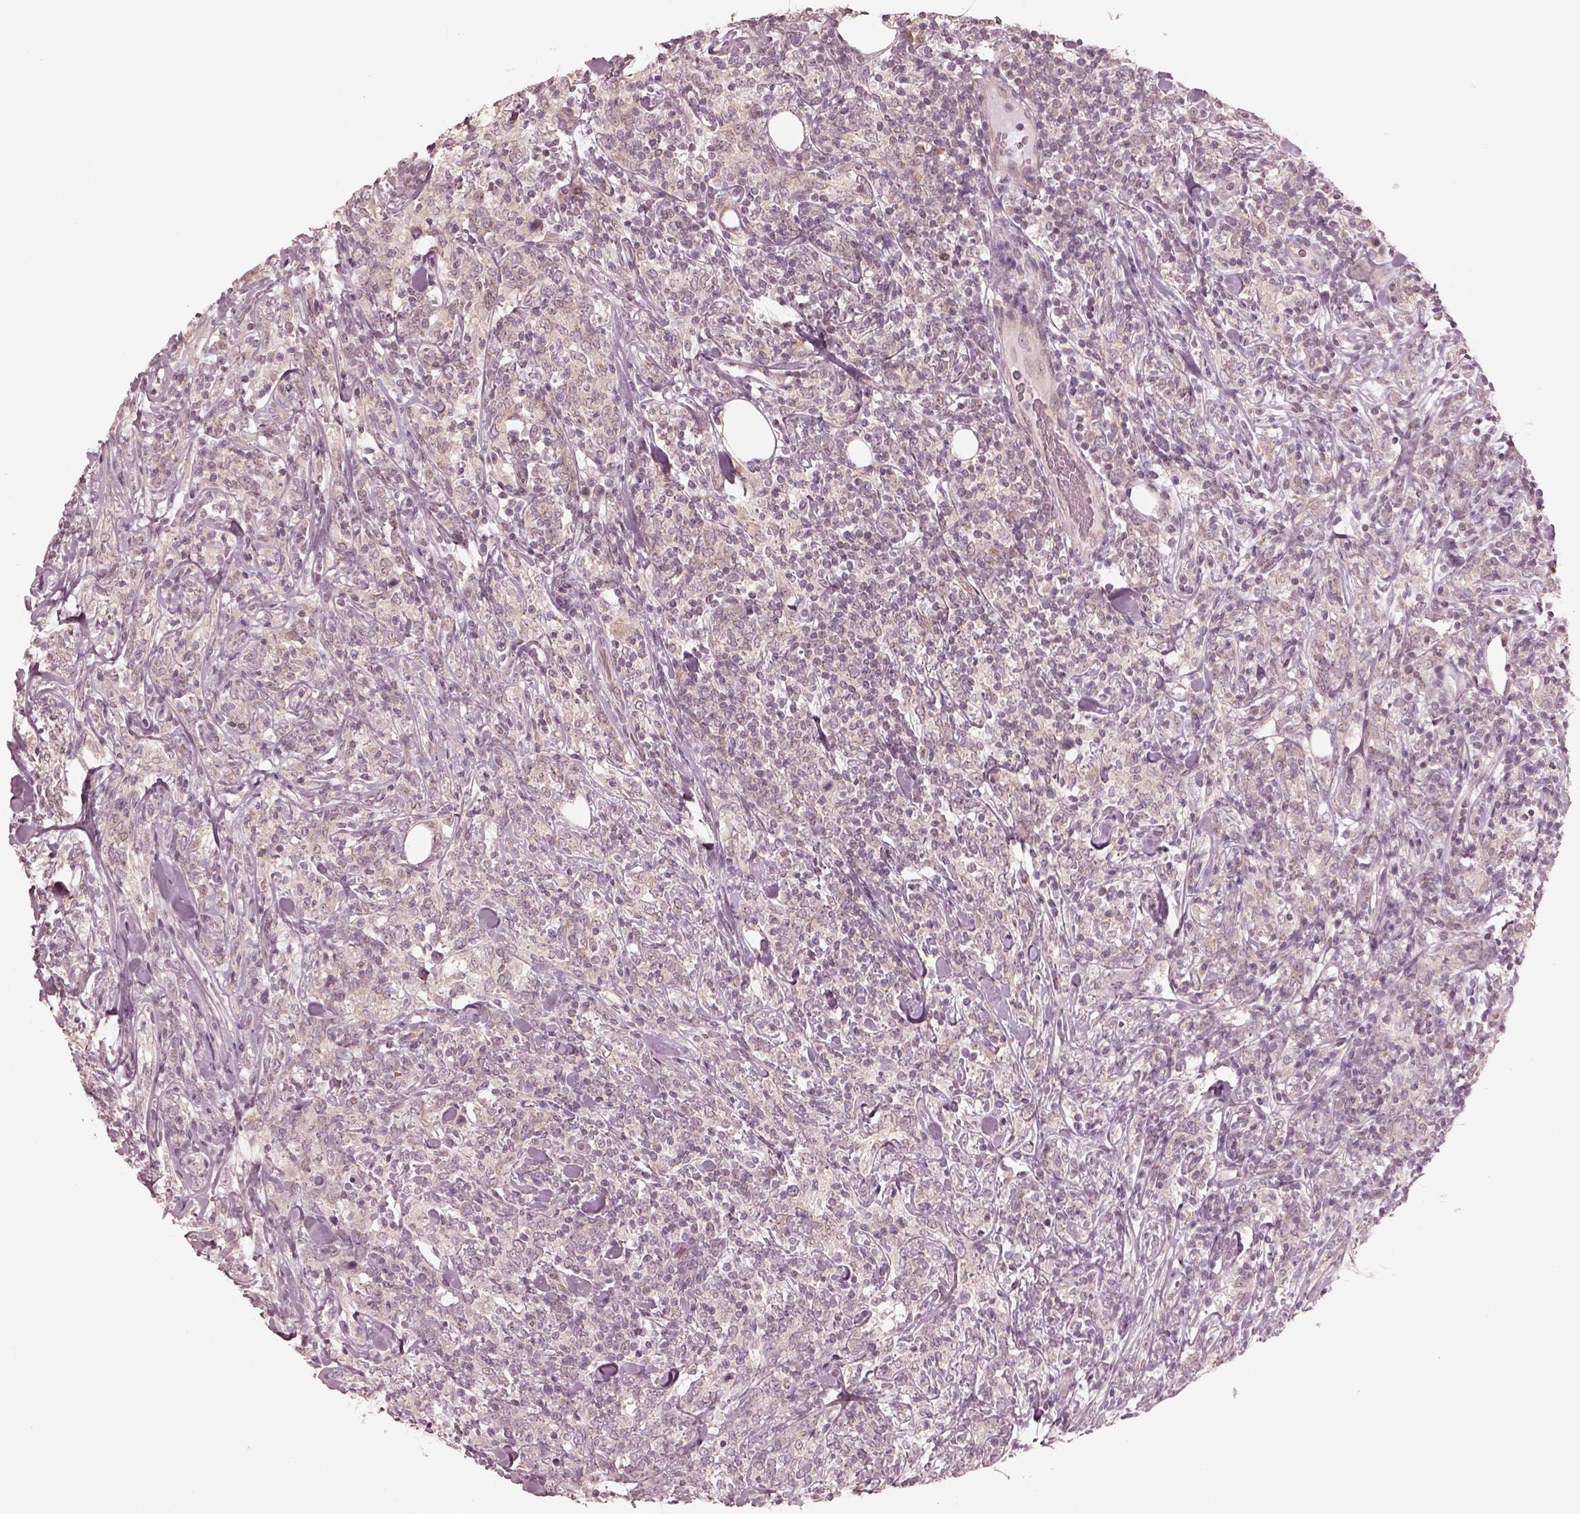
{"staining": {"intensity": "weak", "quantity": "<25%", "location": "cytoplasmic/membranous"}, "tissue": "lymphoma", "cell_type": "Tumor cells", "image_type": "cancer", "snomed": [{"axis": "morphology", "description": "Malignant lymphoma, non-Hodgkin's type, High grade"}, {"axis": "topography", "description": "Lymph node"}], "caption": "Histopathology image shows no protein staining in tumor cells of lymphoma tissue.", "gene": "IQCB1", "patient": {"sex": "female", "age": 84}}